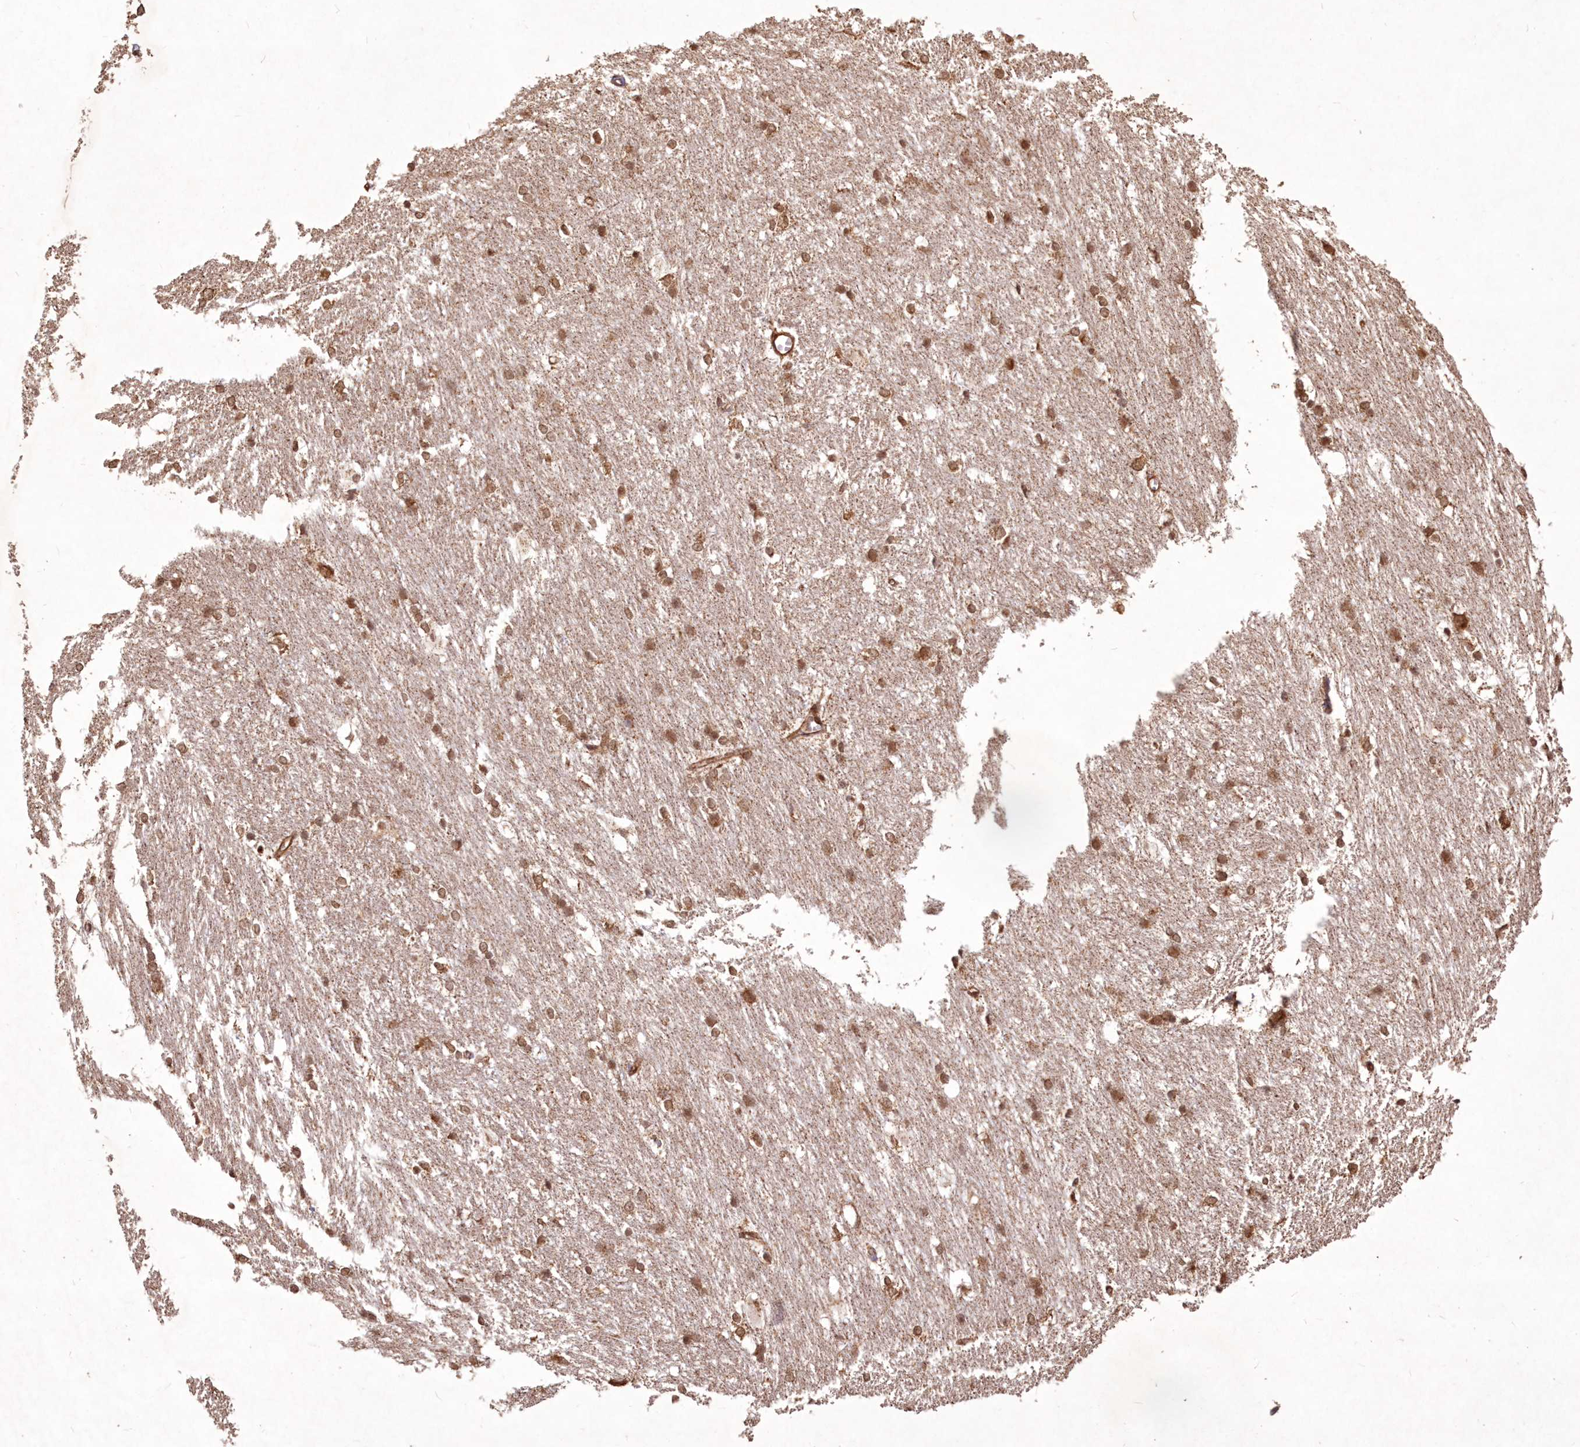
{"staining": {"intensity": "moderate", "quantity": ">75%", "location": "cytoplasmic/membranous,nuclear"}, "tissue": "caudate", "cell_type": "Glial cells", "image_type": "normal", "snomed": [{"axis": "morphology", "description": "Normal tissue, NOS"}, {"axis": "topography", "description": "Lateral ventricle wall"}], "caption": "IHC of benign caudate exhibits medium levels of moderate cytoplasmic/membranous,nuclear expression in approximately >75% of glial cells.", "gene": "TMEM139", "patient": {"sex": "female", "age": 19}}